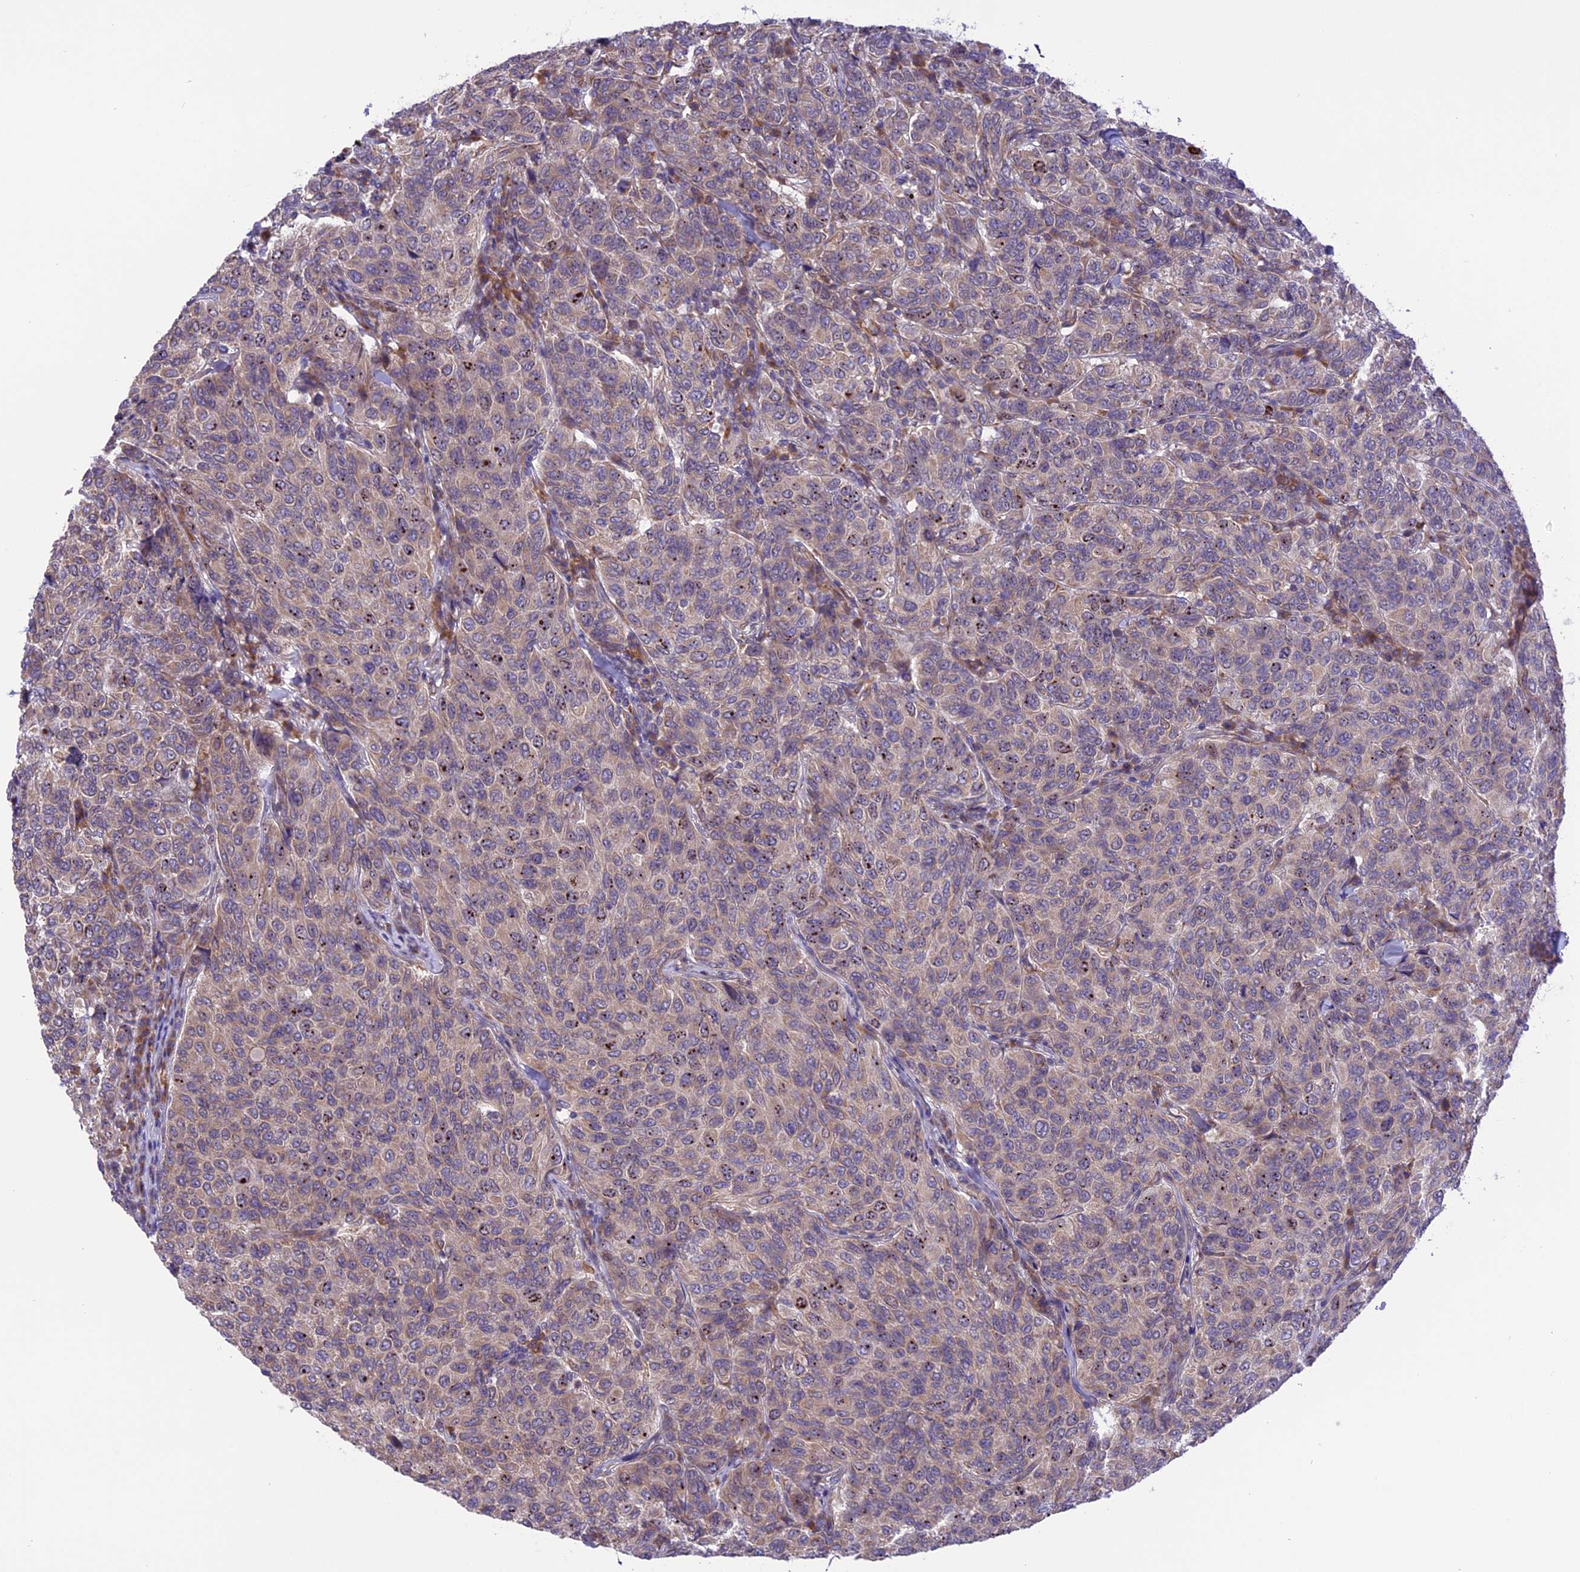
{"staining": {"intensity": "weak", "quantity": "<25%", "location": "cytoplasmic/membranous"}, "tissue": "breast cancer", "cell_type": "Tumor cells", "image_type": "cancer", "snomed": [{"axis": "morphology", "description": "Duct carcinoma"}, {"axis": "topography", "description": "Breast"}], "caption": "This micrograph is of breast cancer stained with immunohistochemistry (IHC) to label a protein in brown with the nuclei are counter-stained blue. There is no staining in tumor cells.", "gene": "ARMCX6", "patient": {"sex": "female", "age": 55}}